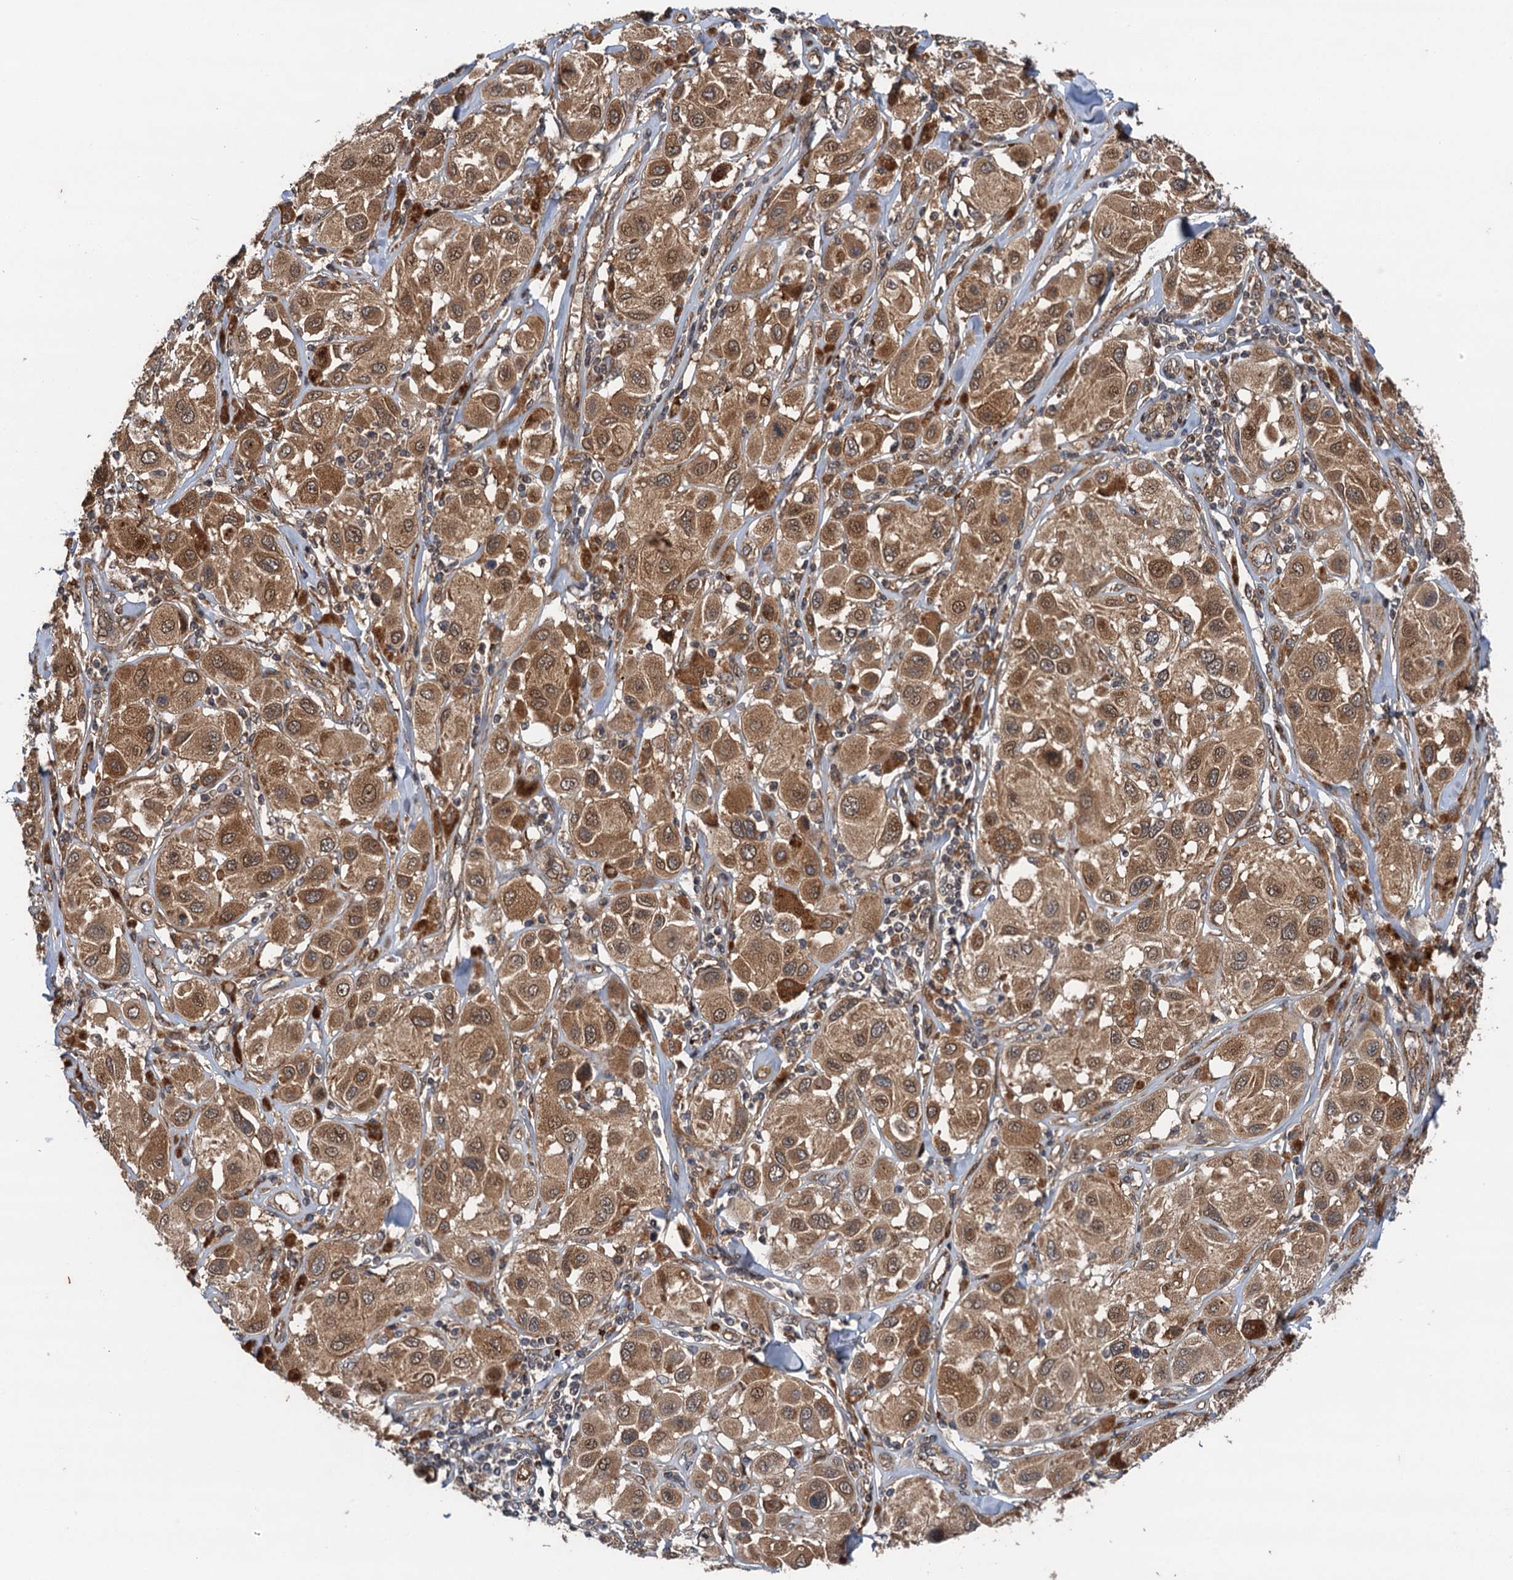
{"staining": {"intensity": "moderate", "quantity": ">75%", "location": "cytoplasmic/membranous,nuclear"}, "tissue": "melanoma", "cell_type": "Tumor cells", "image_type": "cancer", "snomed": [{"axis": "morphology", "description": "Malignant melanoma, Metastatic site"}, {"axis": "topography", "description": "Skin"}], "caption": "Protein analysis of malignant melanoma (metastatic site) tissue shows moderate cytoplasmic/membranous and nuclear staining in approximately >75% of tumor cells.", "gene": "NLRP10", "patient": {"sex": "male", "age": 41}}